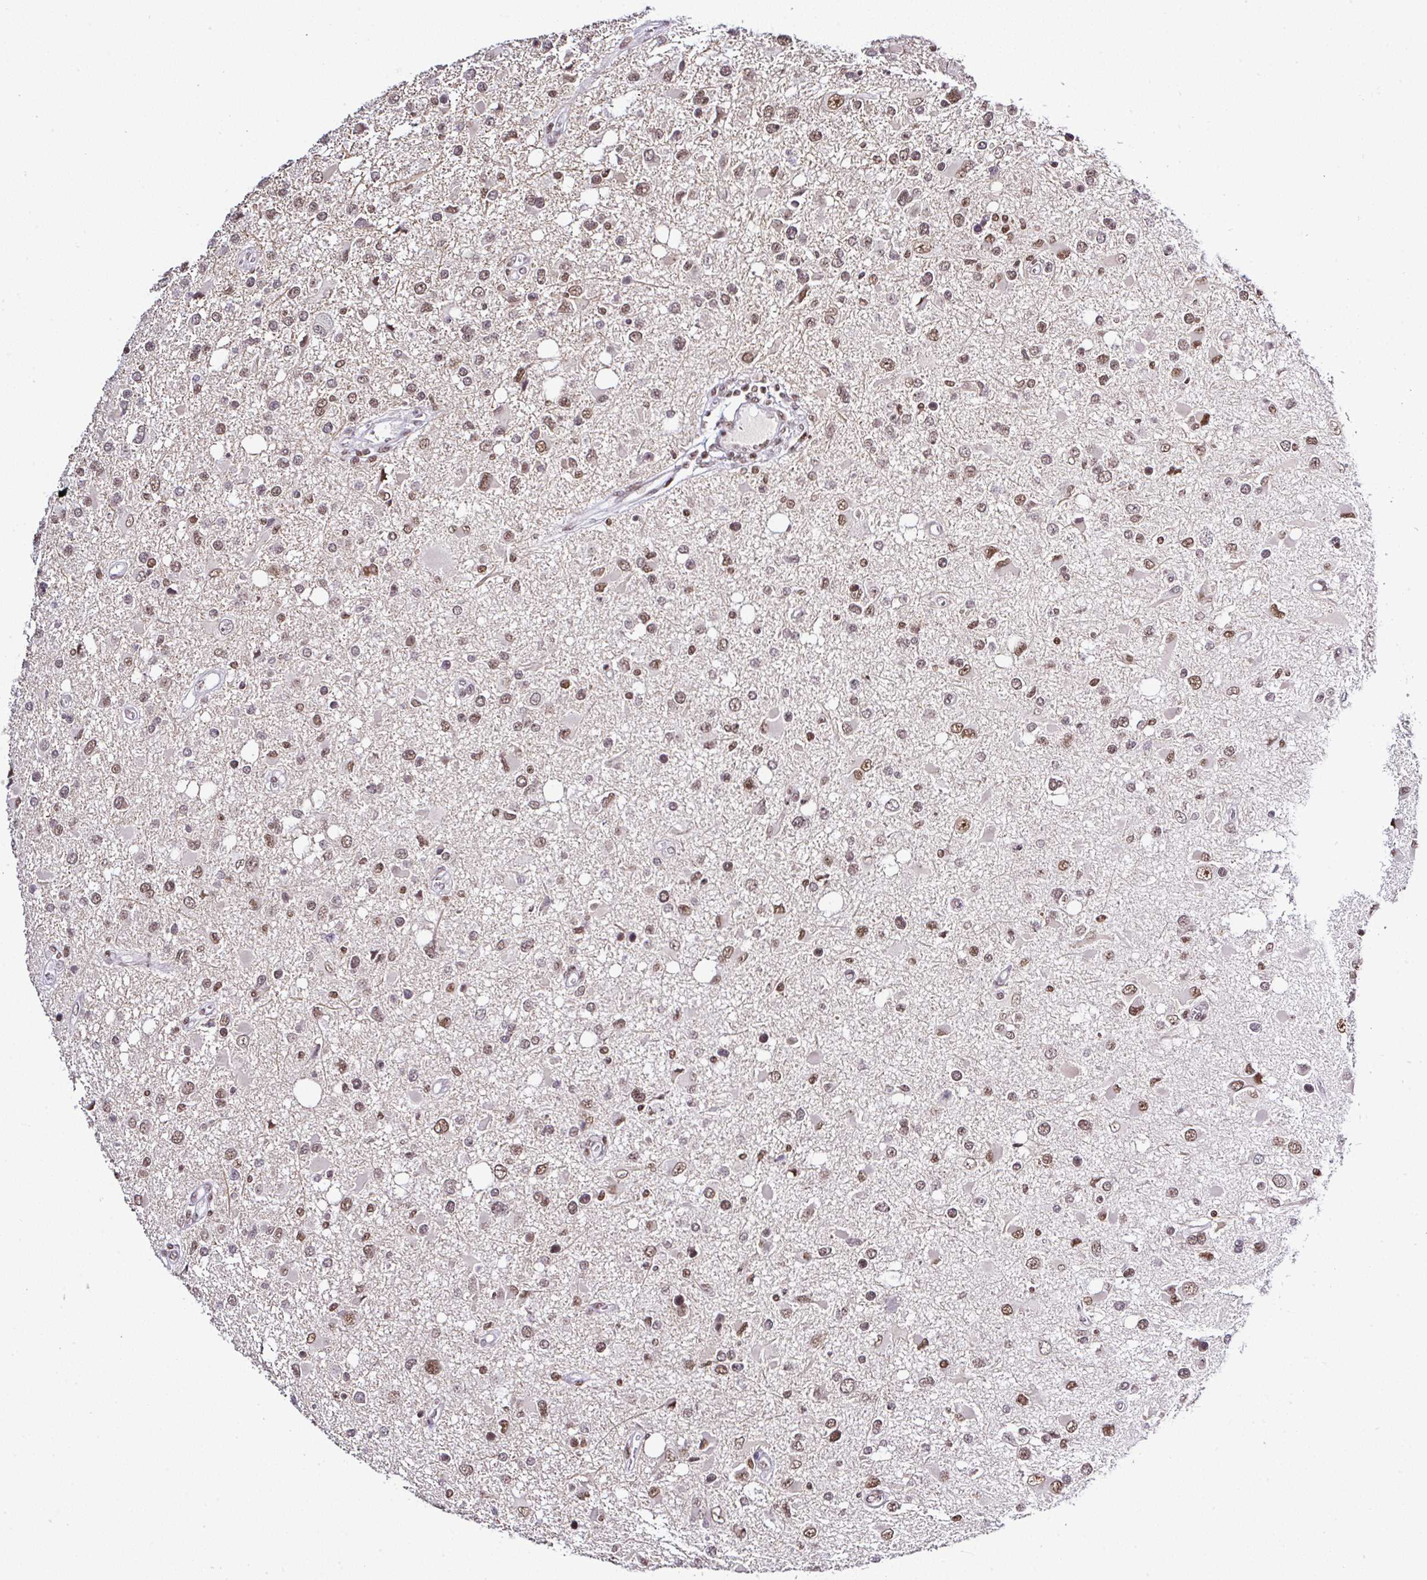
{"staining": {"intensity": "moderate", "quantity": ">75%", "location": "nuclear"}, "tissue": "glioma", "cell_type": "Tumor cells", "image_type": "cancer", "snomed": [{"axis": "morphology", "description": "Glioma, malignant, High grade"}, {"axis": "topography", "description": "Brain"}], "caption": "Immunohistochemistry (IHC) (DAB (3,3'-diaminobenzidine)) staining of human malignant glioma (high-grade) displays moderate nuclear protein staining in about >75% of tumor cells. Immunohistochemistry stains the protein in brown and the nuclei are stained blue.", "gene": "DR1", "patient": {"sex": "male", "age": 53}}